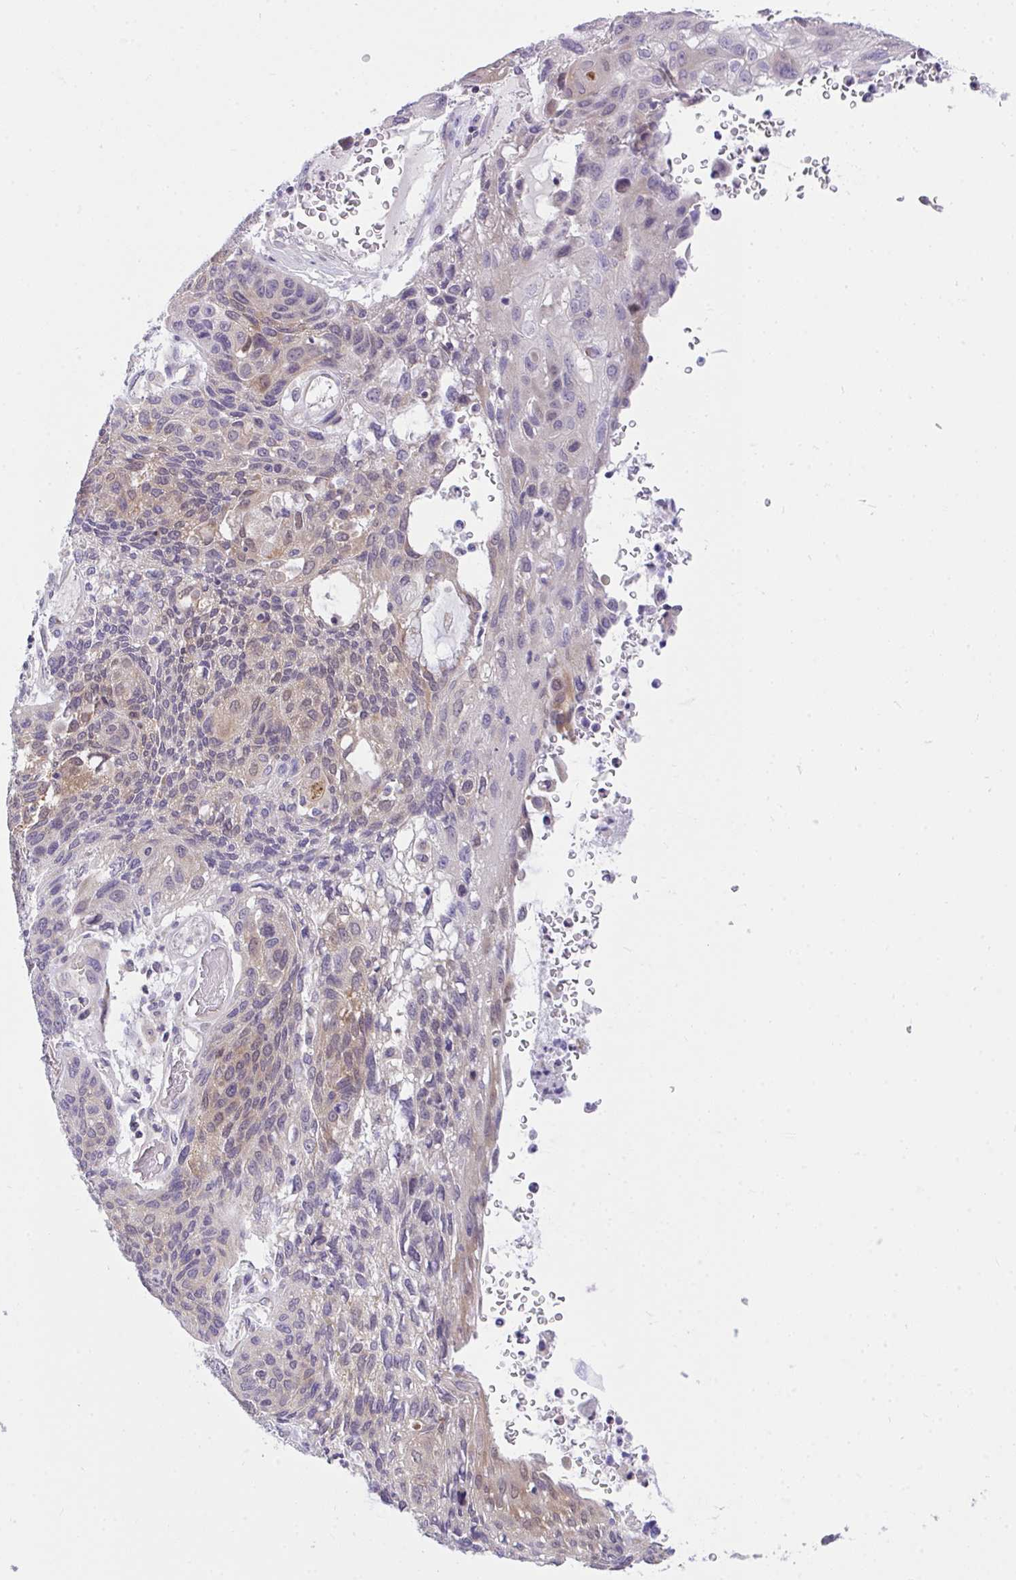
{"staining": {"intensity": "weak", "quantity": "<25%", "location": "cytoplasmic/membranous"}, "tissue": "lung cancer", "cell_type": "Tumor cells", "image_type": "cancer", "snomed": [{"axis": "morphology", "description": "Squamous cell carcinoma, NOS"}, {"axis": "morphology", "description": "Squamous cell carcinoma, metastatic, NOS"}, {"axis": "topography", "description": "Lymph node"}, {"axis": "topography", "description": "Lung"}], "caption": "Immunohistochemical staining of lung cancer (metastatic squamous cell carcinoma) demonstrates no significant expression in tumor cells. (Immunohistochemistry, brightfield microscopy, high magnification).", "gene": "C19orf54", "patient": {"sex": "male", "age": 41}}